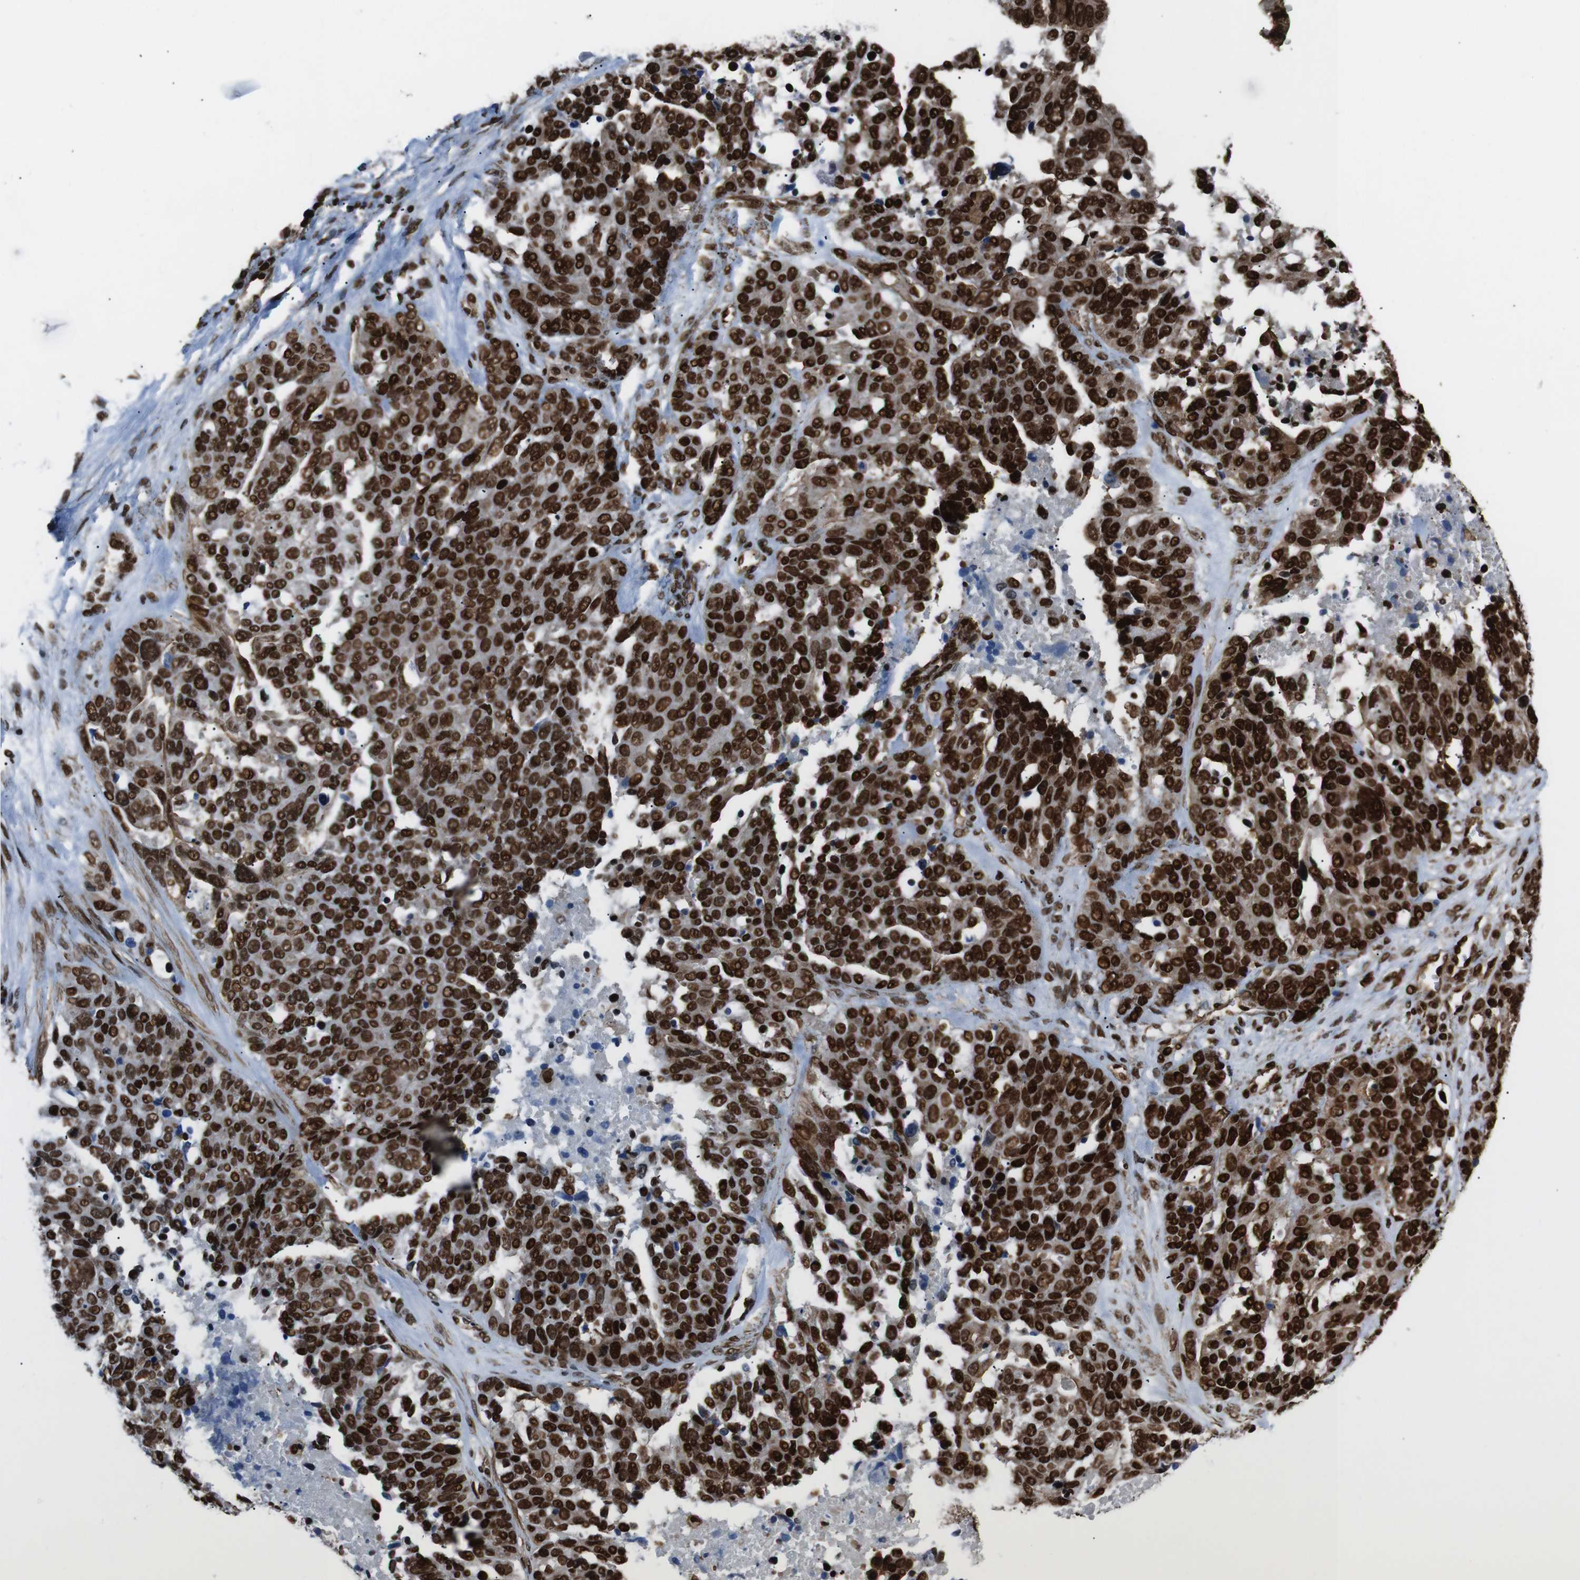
{"staining": {"intensity": "strong", "quantity": ">75%", "location": "nuclear"}, "tissue": "ovarian cancer", "cell_type": "Tumor cells", "image_type": "cancer", "snomed": [{"axis": "morphology", "description": "Cystadenocarcinoma, serous, NOS"}, {"axis": "topography", "description": "Ovary"}], "caption": "This is an image of immunohistochemistry (IHC) staining of ovarian serous cystadenocarcinoma, which shows strong positivity in the nuclear of tumor cells.", "gene": "HNRNPU", "patient": {"sex": "female", "age": 44}}